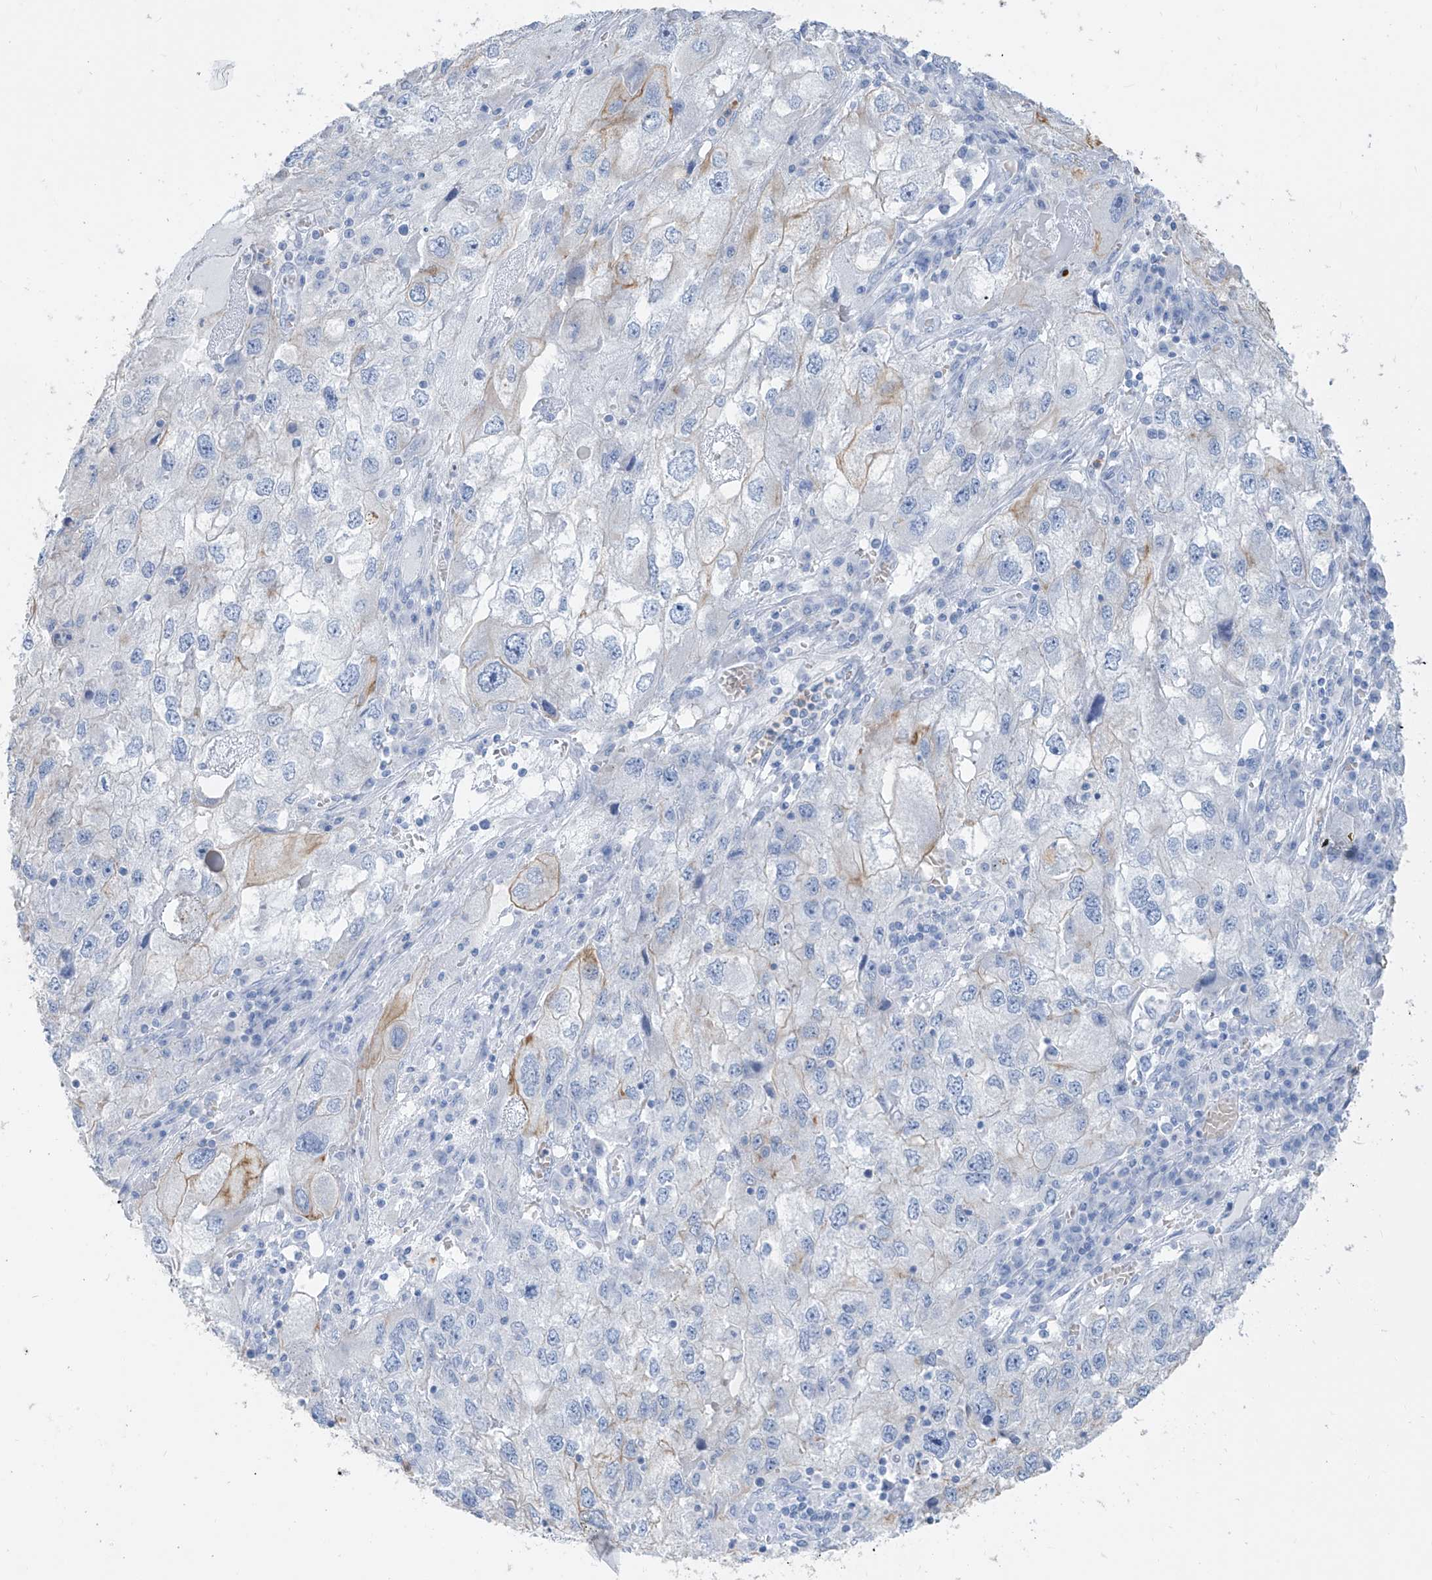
{"staining": {"intensity": "moderate", "quantity": "<25%", "location": "cytoplasmic/membranous"}, "tissue": "endometrial cancer", "cell_type": "Tumor cells", "image_type": "cancer", "snomed": [{"axis": "morphology", "description": "Adenocarcinoma, NOS"}, {"axis": "topography", "description": "Endometrium"}], "caption": "Immunohistochemistry image of endometrial cancer stained for a protein (brown), which demonstrates low levels of moderate cytoplasmic/membranous positivity in approximately <25% of tumor cells.", "gene": "PAFAH1B3", "patient": {"sex": "female", "age": 49}}